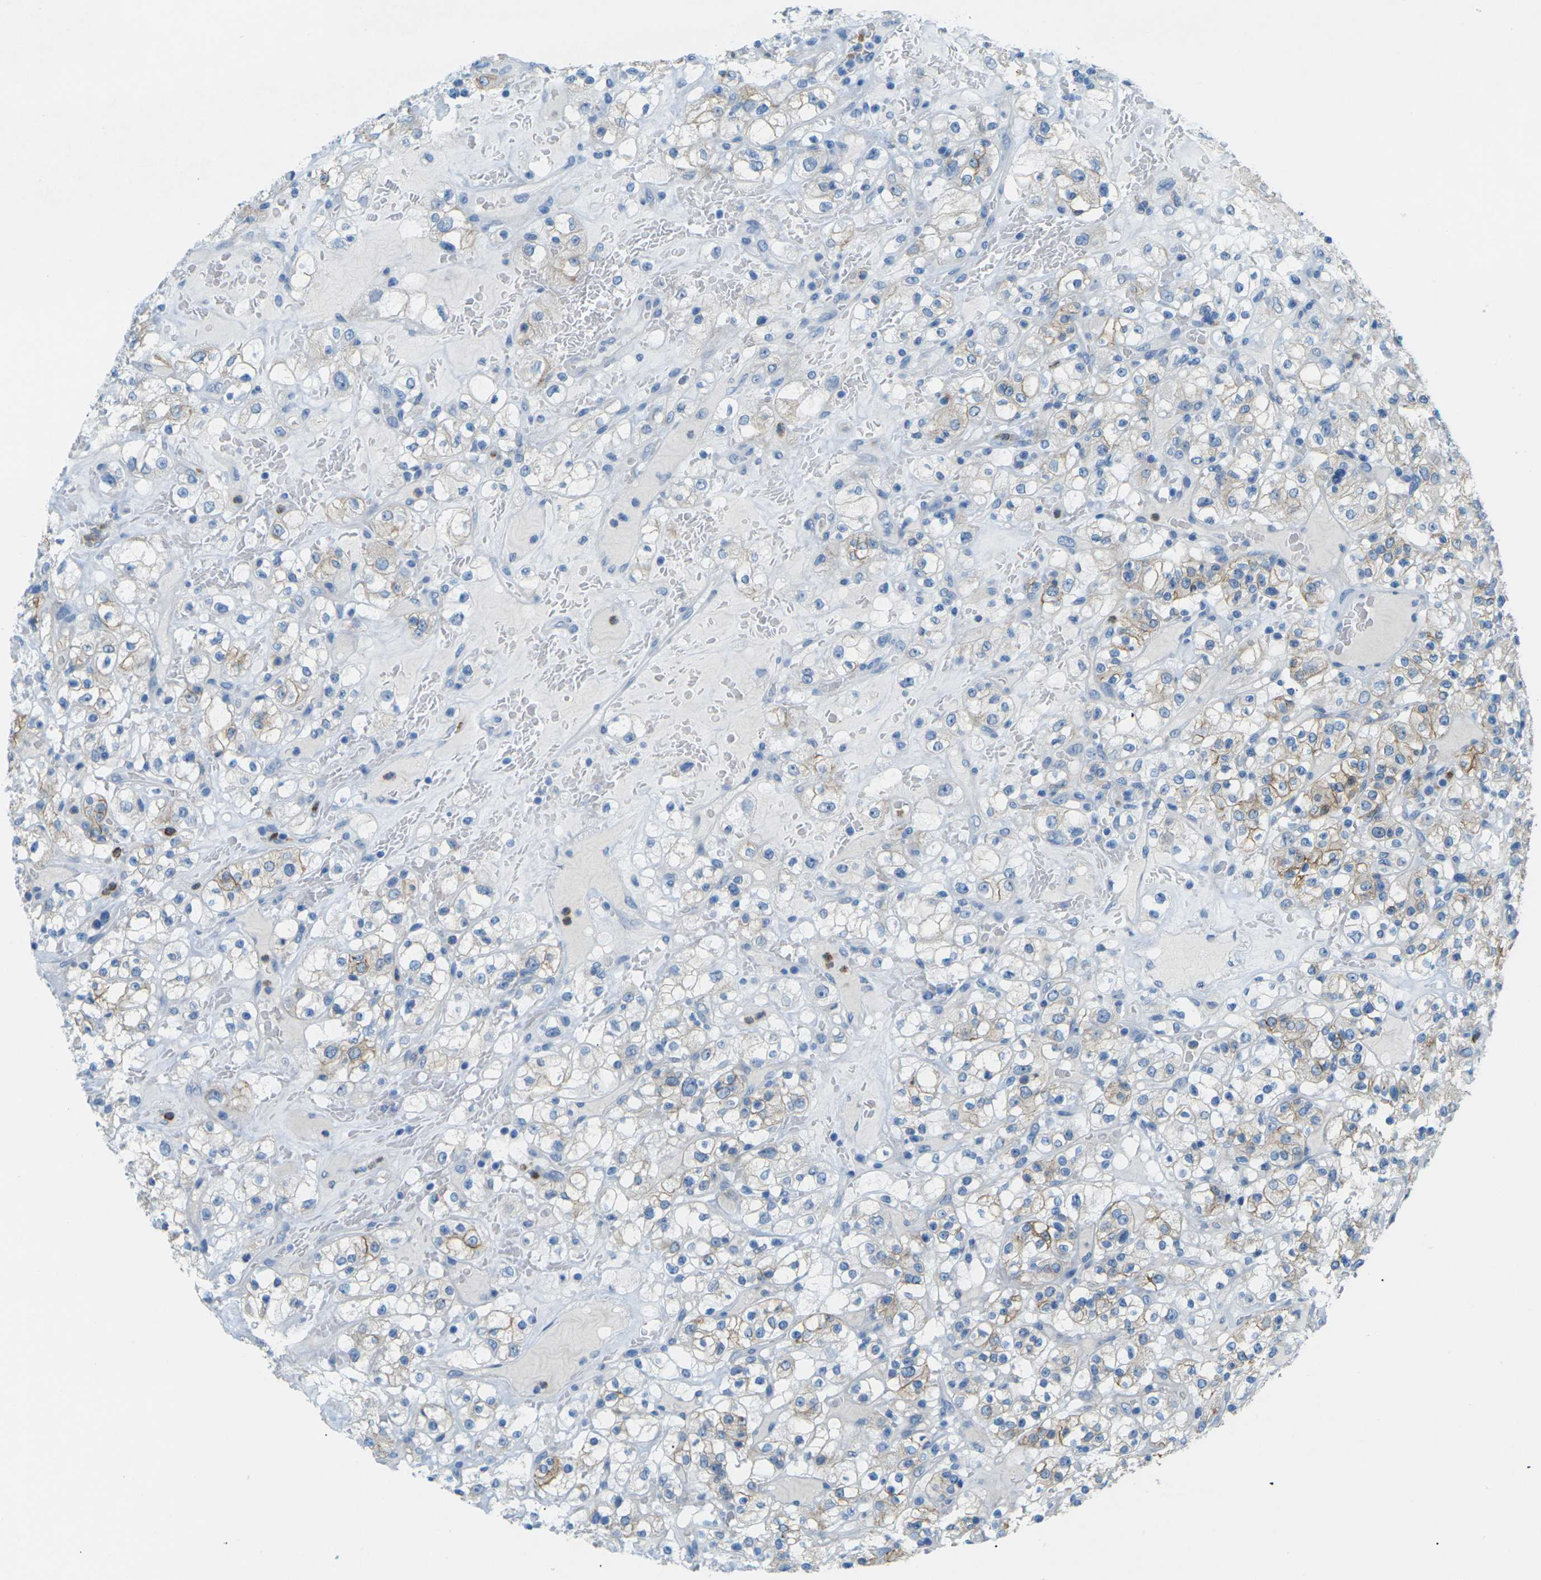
{"staining": {"intensity": "moderate", "quantity": ">75%", "location": "cytoplasmic/membranous"}, "tissue": "renal cancer", "cell_type": "Tumor cells", "image_type": "cancer", "snomed": [{"axis": "morphology", "description": "Normal tissue, NOS"}, {"axis": "morphology", "description": "Adenocarcinoma, NOS"}, {"axis": "topography", "description": "Kidney"}], "caption": "IHC (DAB (3,3'-diaminobenzidine)) staining of human renal adenocarcinoma displays moderate cytoplasmic/membranous protein positivity in about >75% of tumor cells.", "gene": "CDH16", "patient": {"sex": "female", "age": 72}}